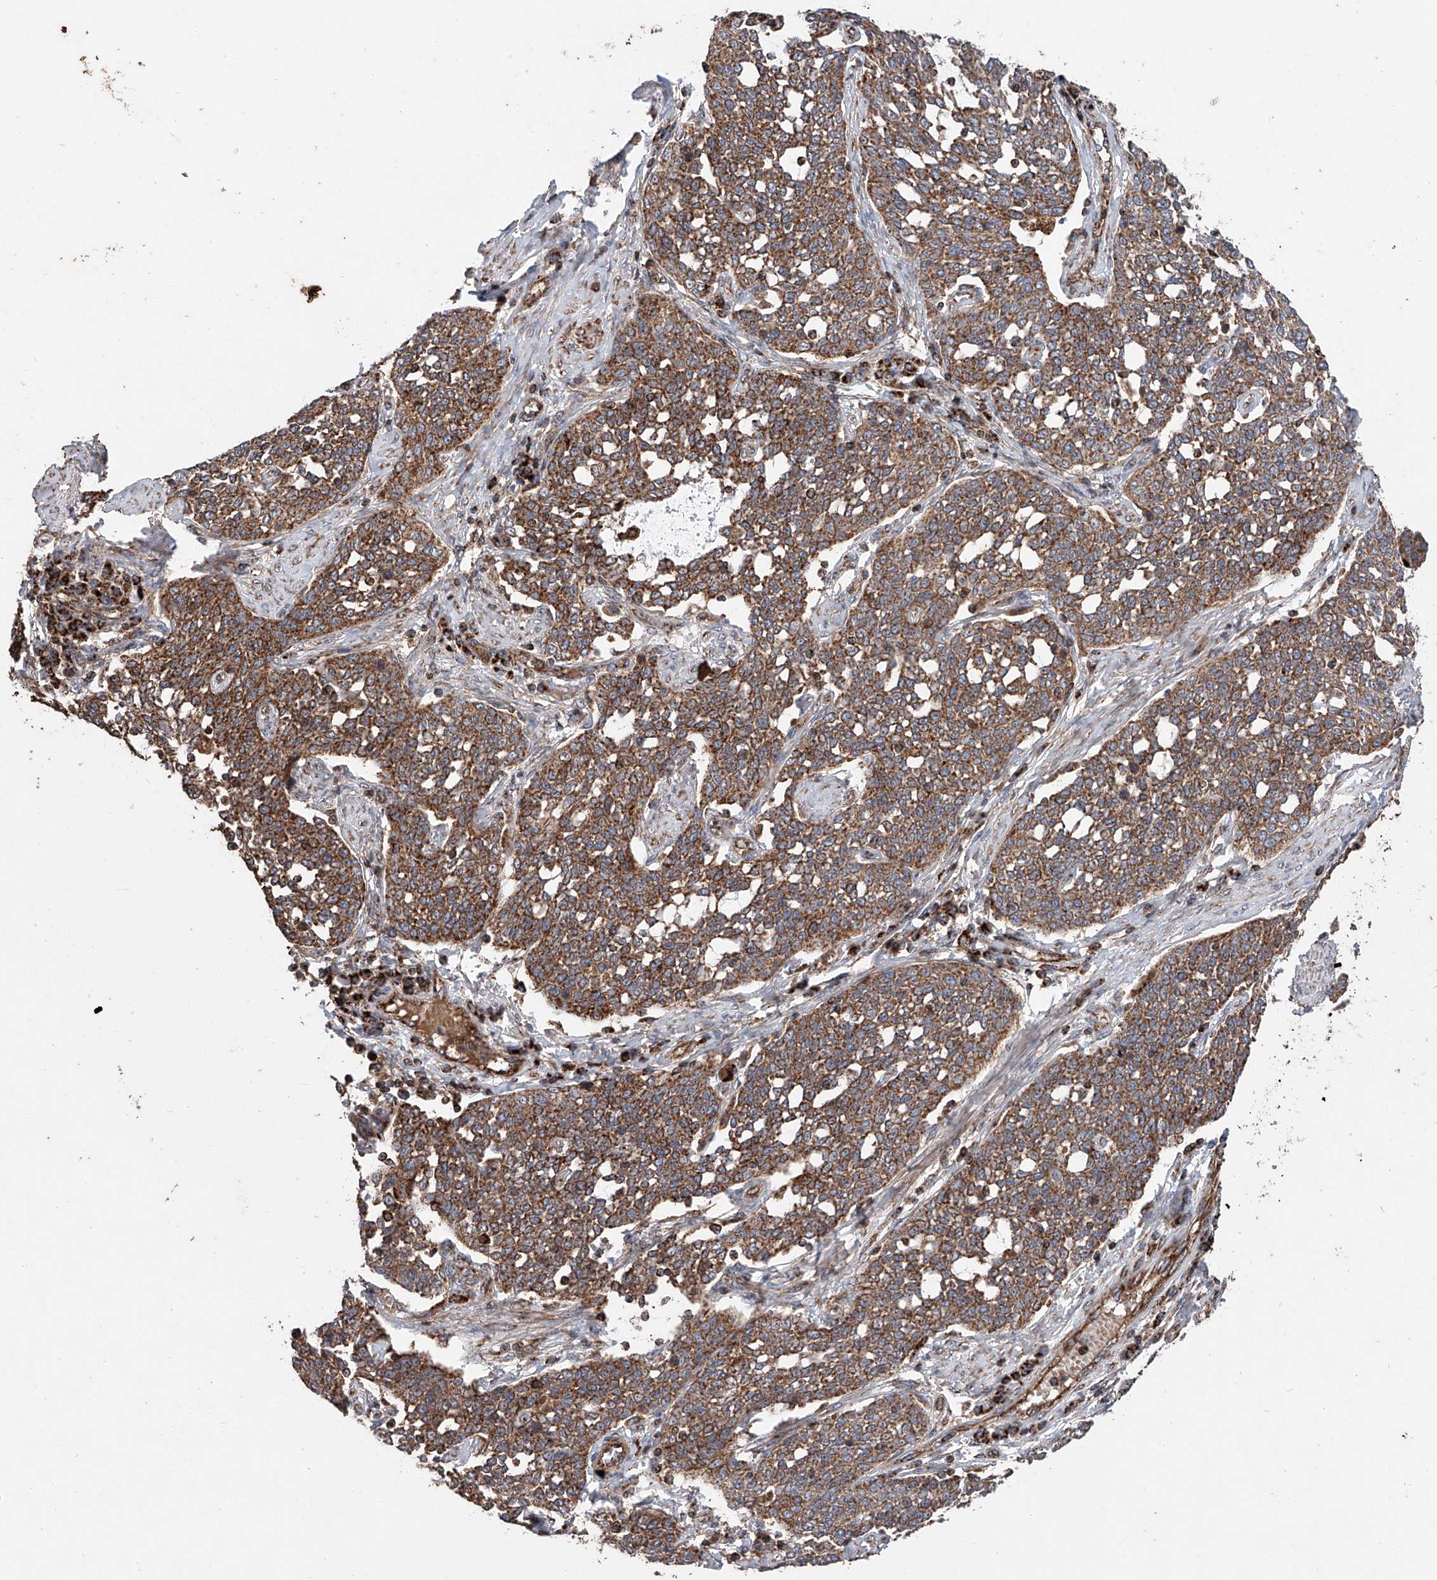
{"staining": {"intensity": "moderate", "quantity": ">75%", "location": "cytoplasmic/membranous"}, "tissue": "cervical cancer", "cell_type": "Tumor cells", "image_type": "cancer", "snomed": [{"axis": "morphology", "description": "Squamous cell carcinoma, NOS"}, {"axis": "topography", "description": "Cervix"}], "caption": "Cervical cancer stained with a brown dye reveals moderate cytoplasmic/membranous positive staining in approximately >75% of tumor cells.", "gene": "PISD", "patient": {"sex": "female", "age": 34}}